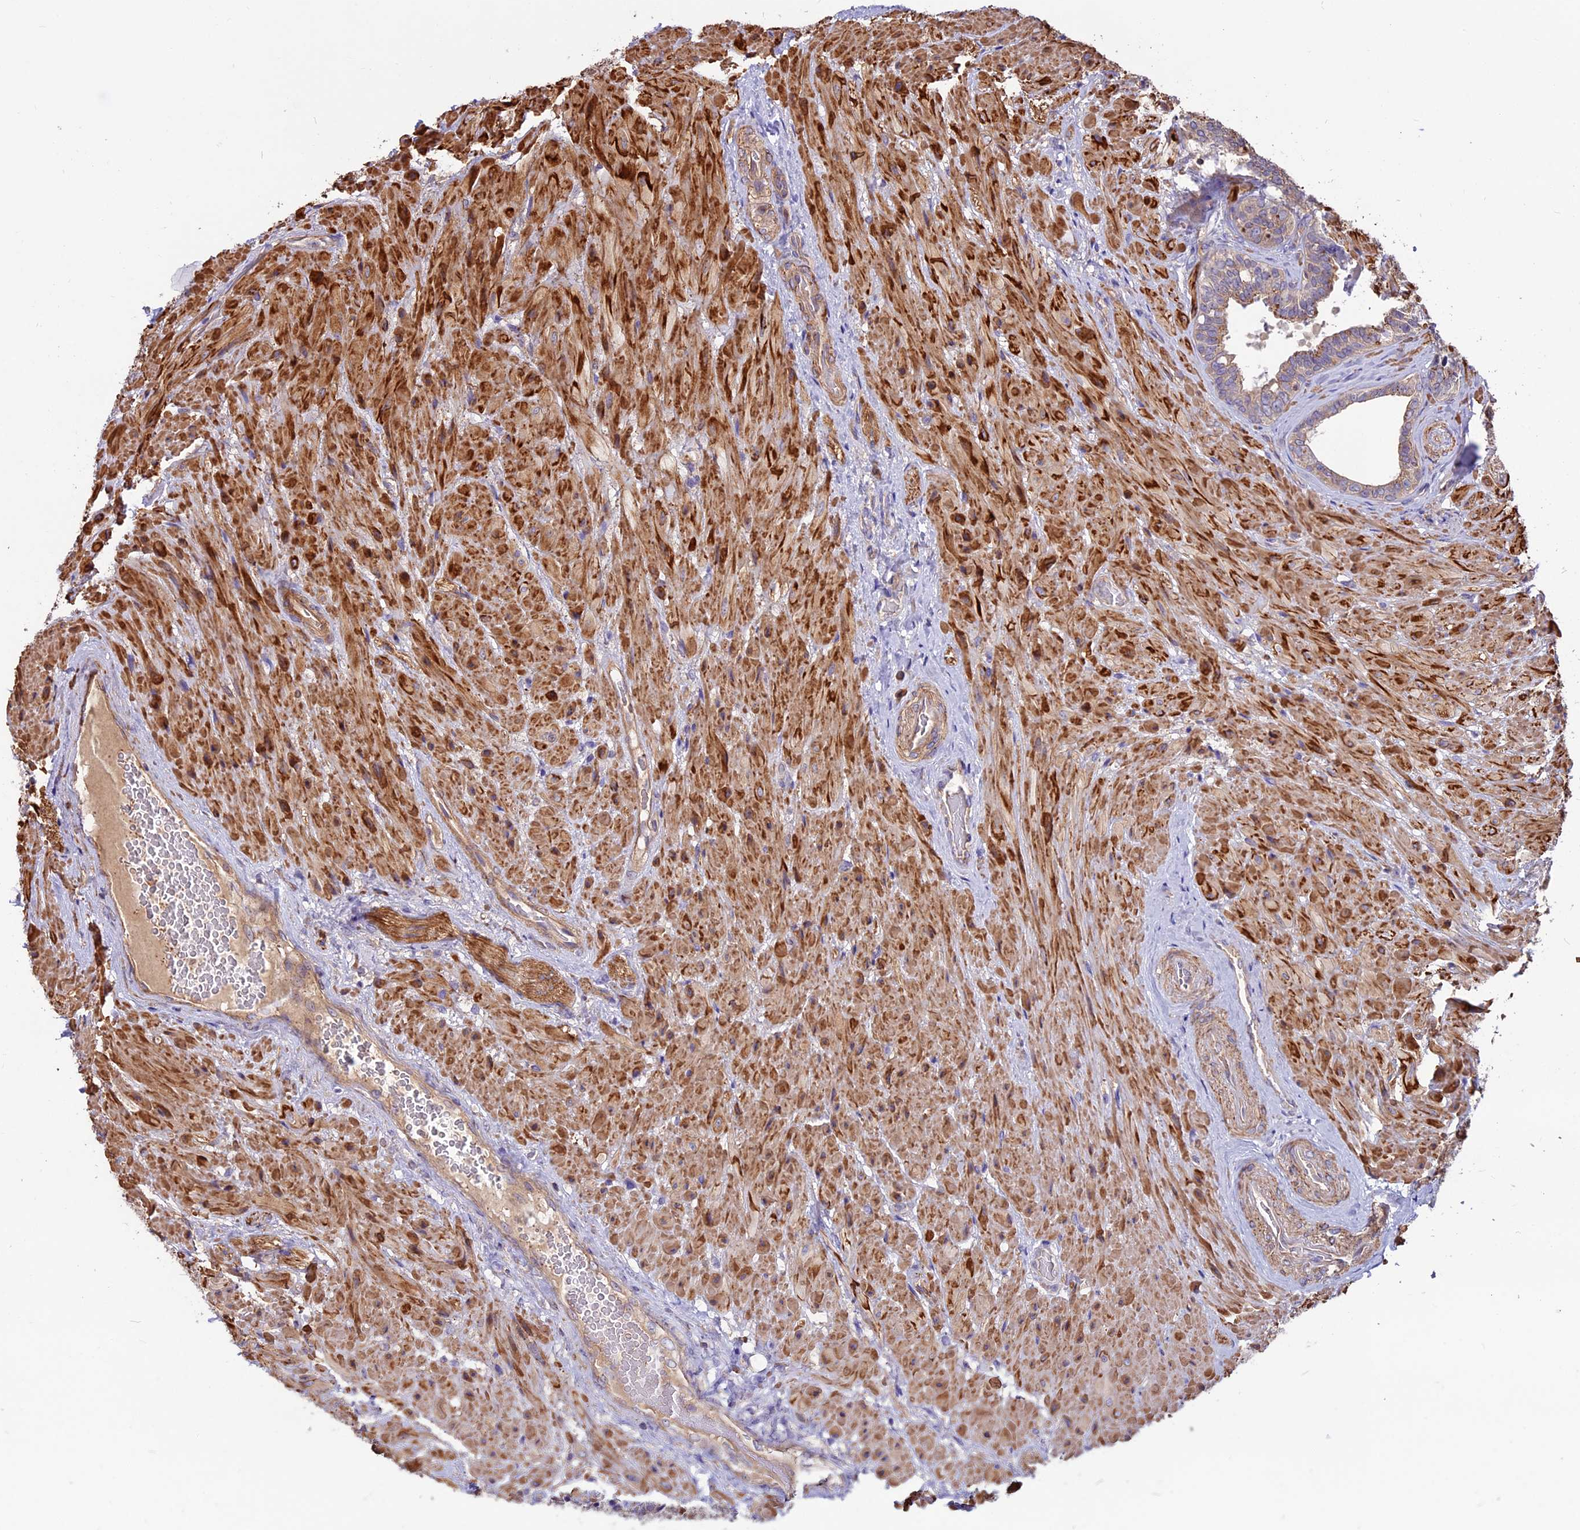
{"staining": {"intensity": "moderate", "quantity": "25%-75%", "location": "cytoplasmic/membranous"}, "tissue": "seminal vesicle", "cell_type": "Glandular cells", "image_type": "normal", "snomed": [{"axis": "morphology", "description": "Normal tissue, NOS"}, {"axis": "topography", "description": "Prostate and seminal vesicle, NOS"}, {"axis": "topography", "description": "Prostate"}, {"axis": "topography", "description": "Seminal veicle"}], "caption": "An IHC image of normal tissue is shown. Protein staining in brown labels moderate cytoplasmic/membranous positivity in seminal vesicle within glandular cells.", "gene": "ANO3", "patient": {"sex": "male", "age": 67}}